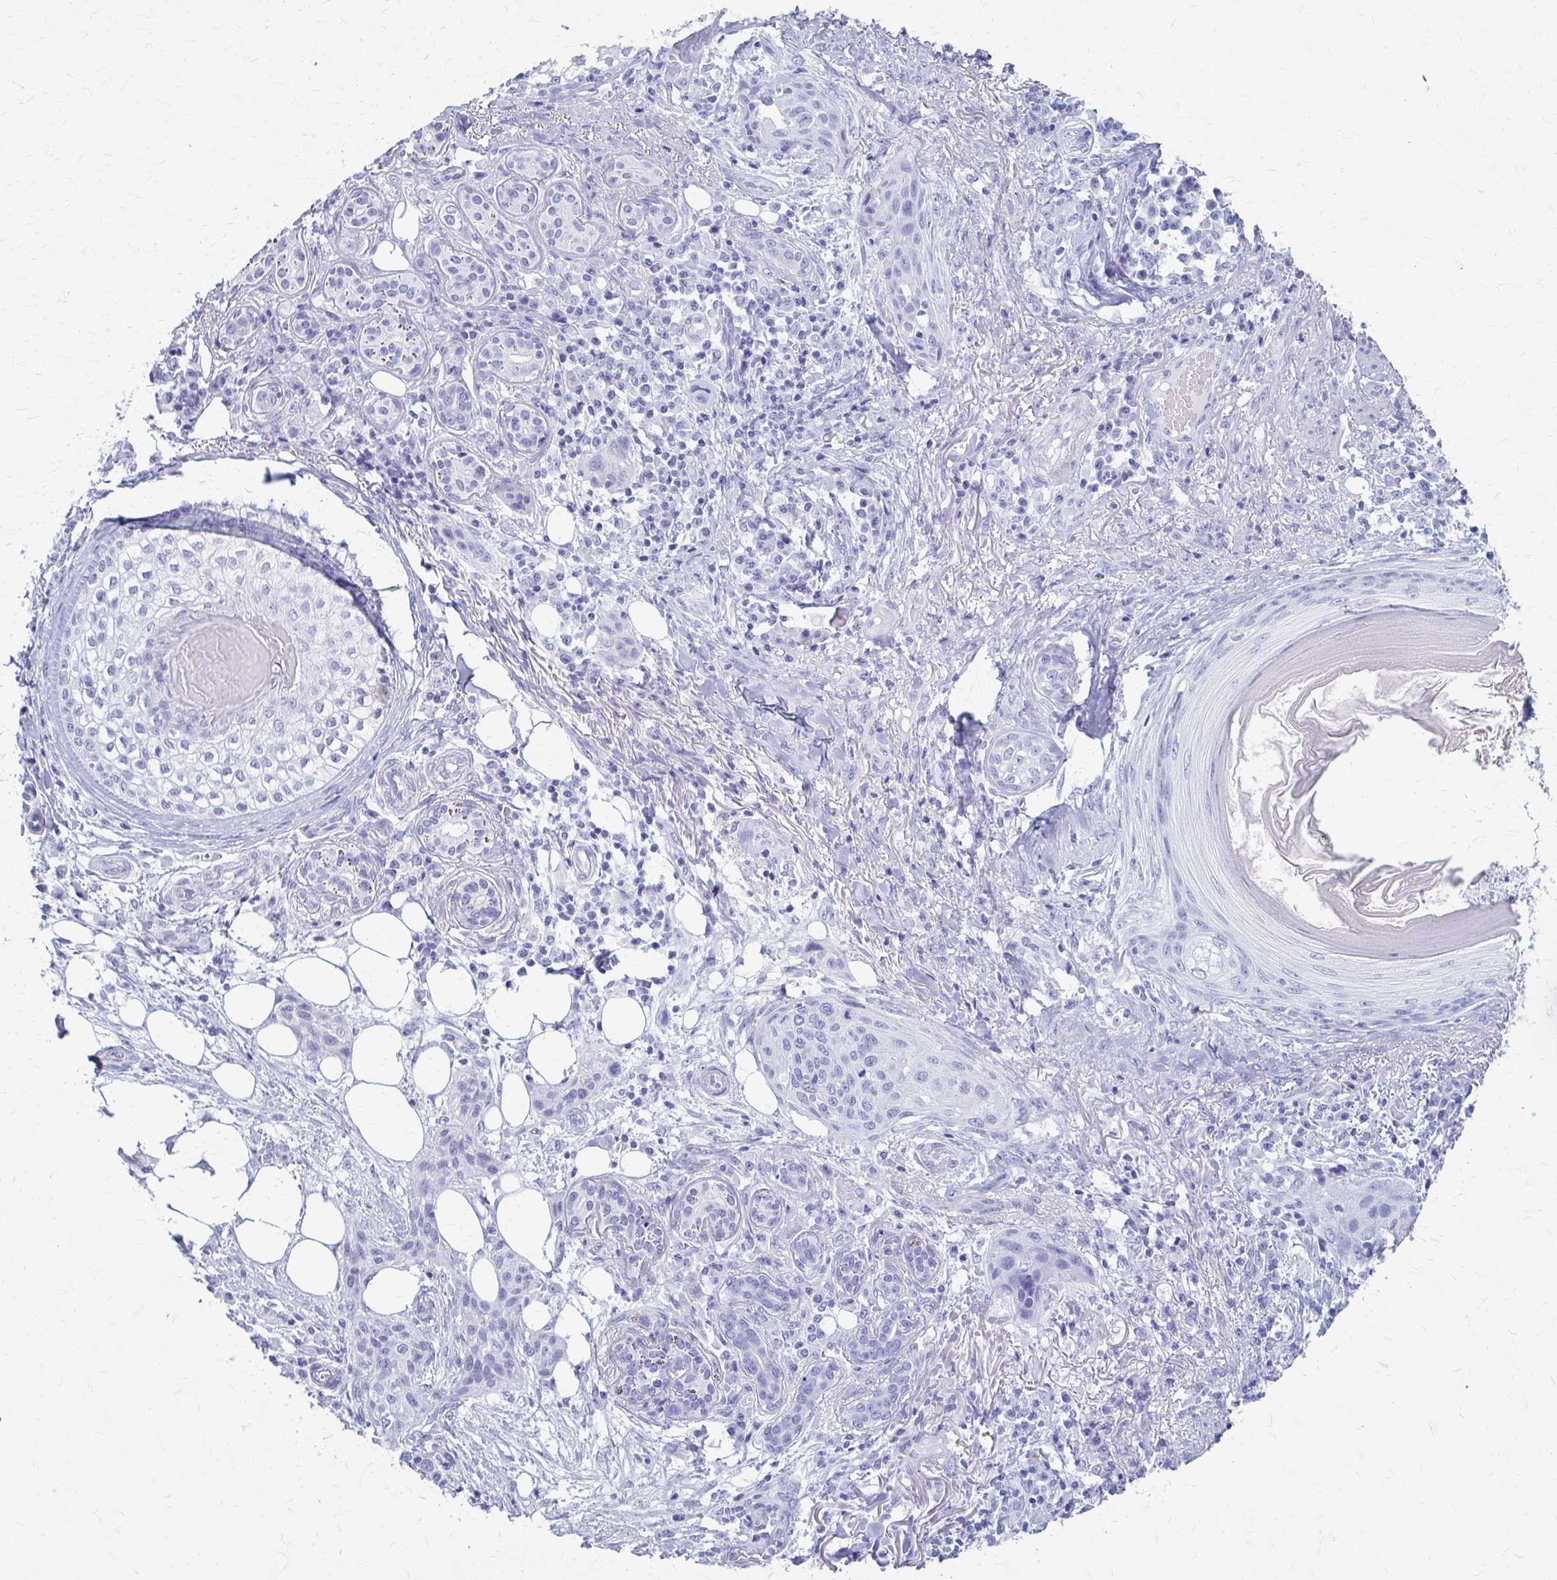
{"staining": {"intensity": "negative", "quantity": "none", "location": "none"}, "tissue": "skin cancer", "cell_type": "Tumor cells", "image_type": "cancer", "snomed": [{"axis": "morphology", "description": "Squamous cell carcinoma, NOS"}, {"axis": "topography", "description": "Skin"}], "caption": "This is a photomicrograph of immunohistochemistry (IHC) staining of skin cancer, which shows no expression in tumor cells.", "gene": "CELF5", "patient": {"sex": "female", "age": 87}}